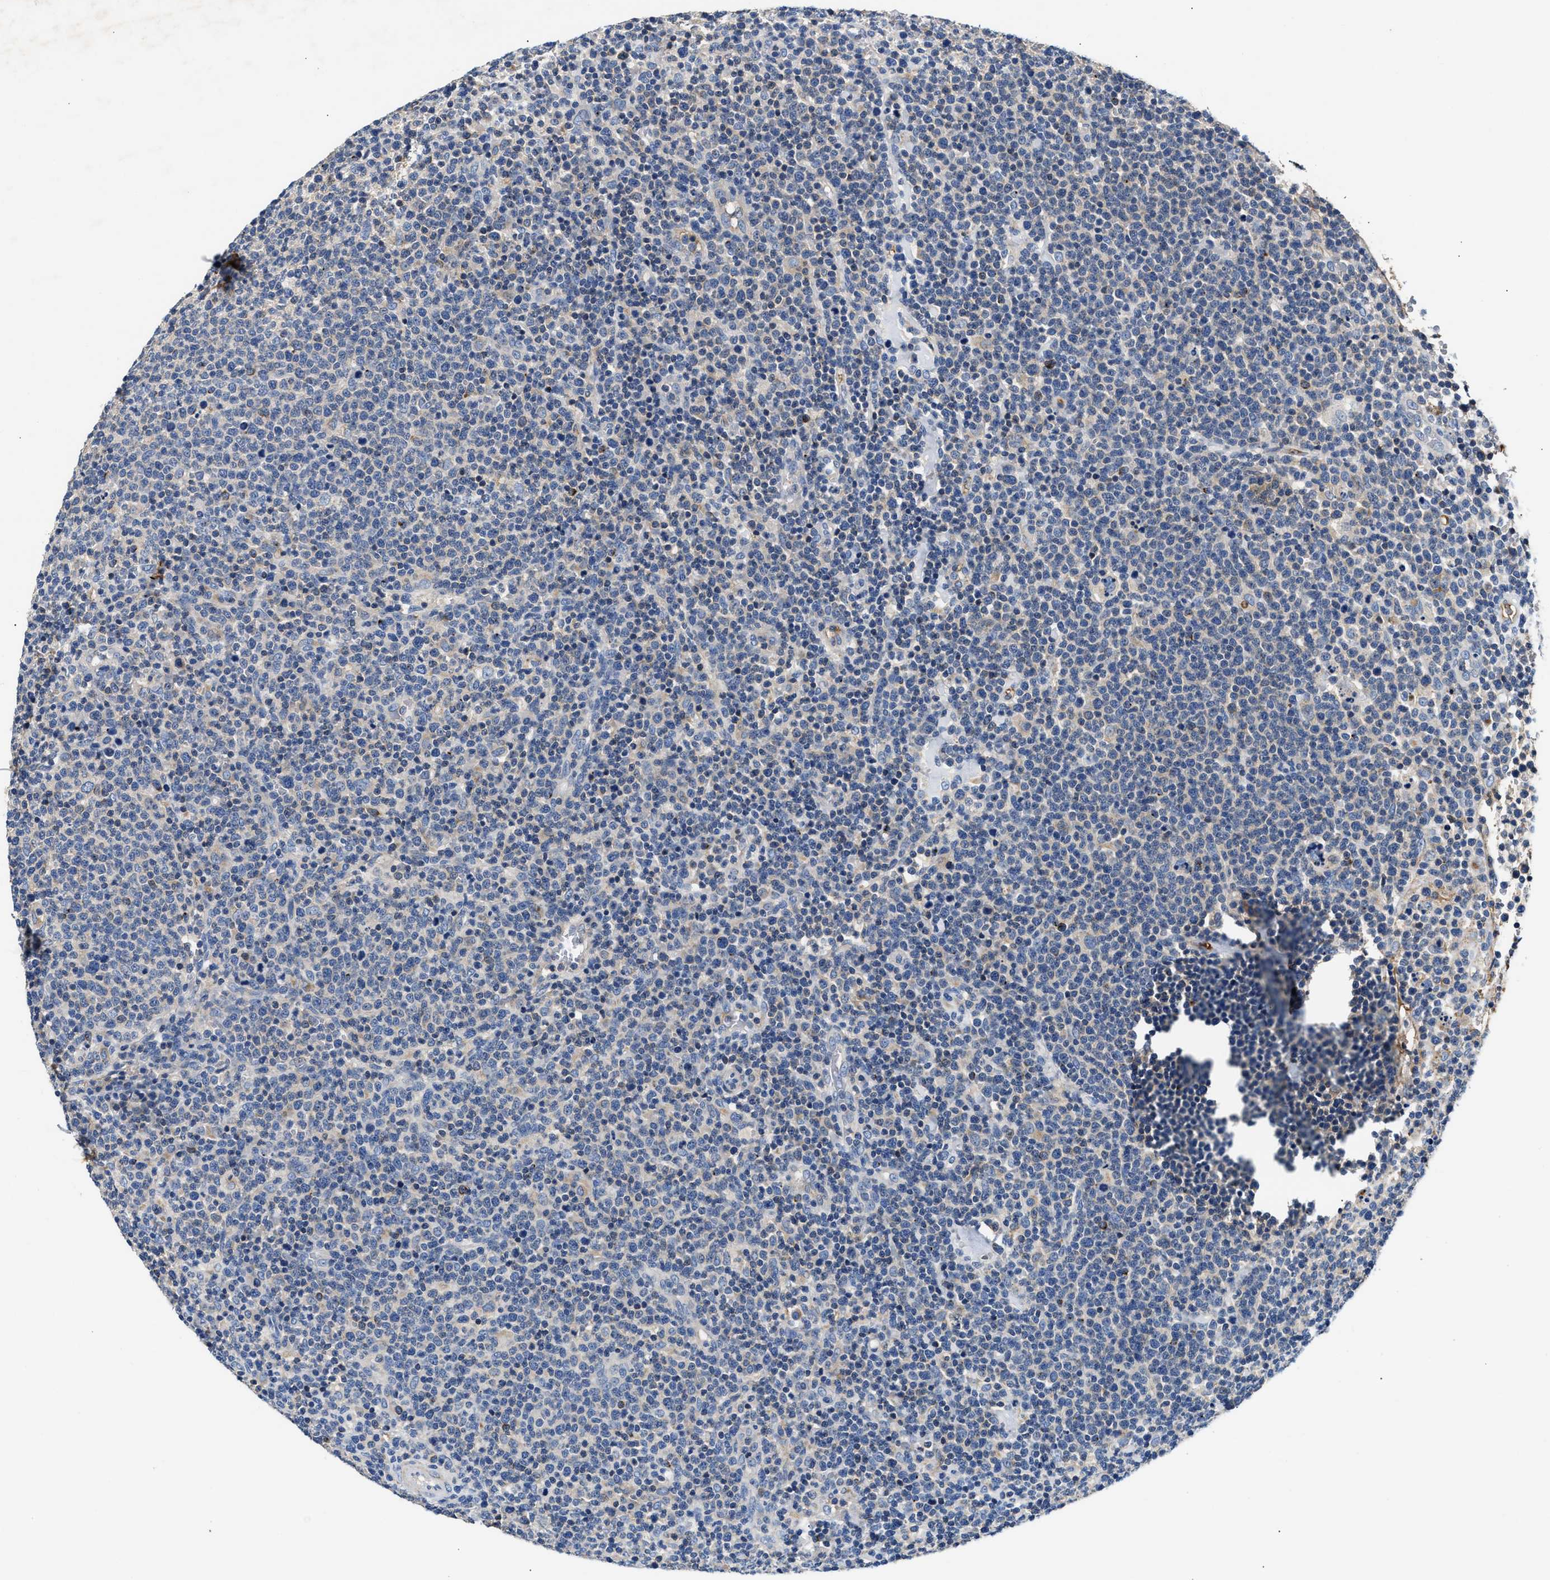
{"staining": {"intensity": "negative", "quantity": "none", "location": "none"}, "tissue": "lymphoma", "cell_type": "Tumor cells", "image_type": "cancer", "snomed": [{"axis": "morphology", "description": "Malignant lymphoma, non-Hodgkin's type, High grade"}, {"axis": "topography", "description": "Lymph node"}], "caption": "Immunohistochemical staining of human lymphoma exhibits no significant positivity in tumor cells.", "gene": "TUT7", "patient": {"sex": "male", "age": 61}}